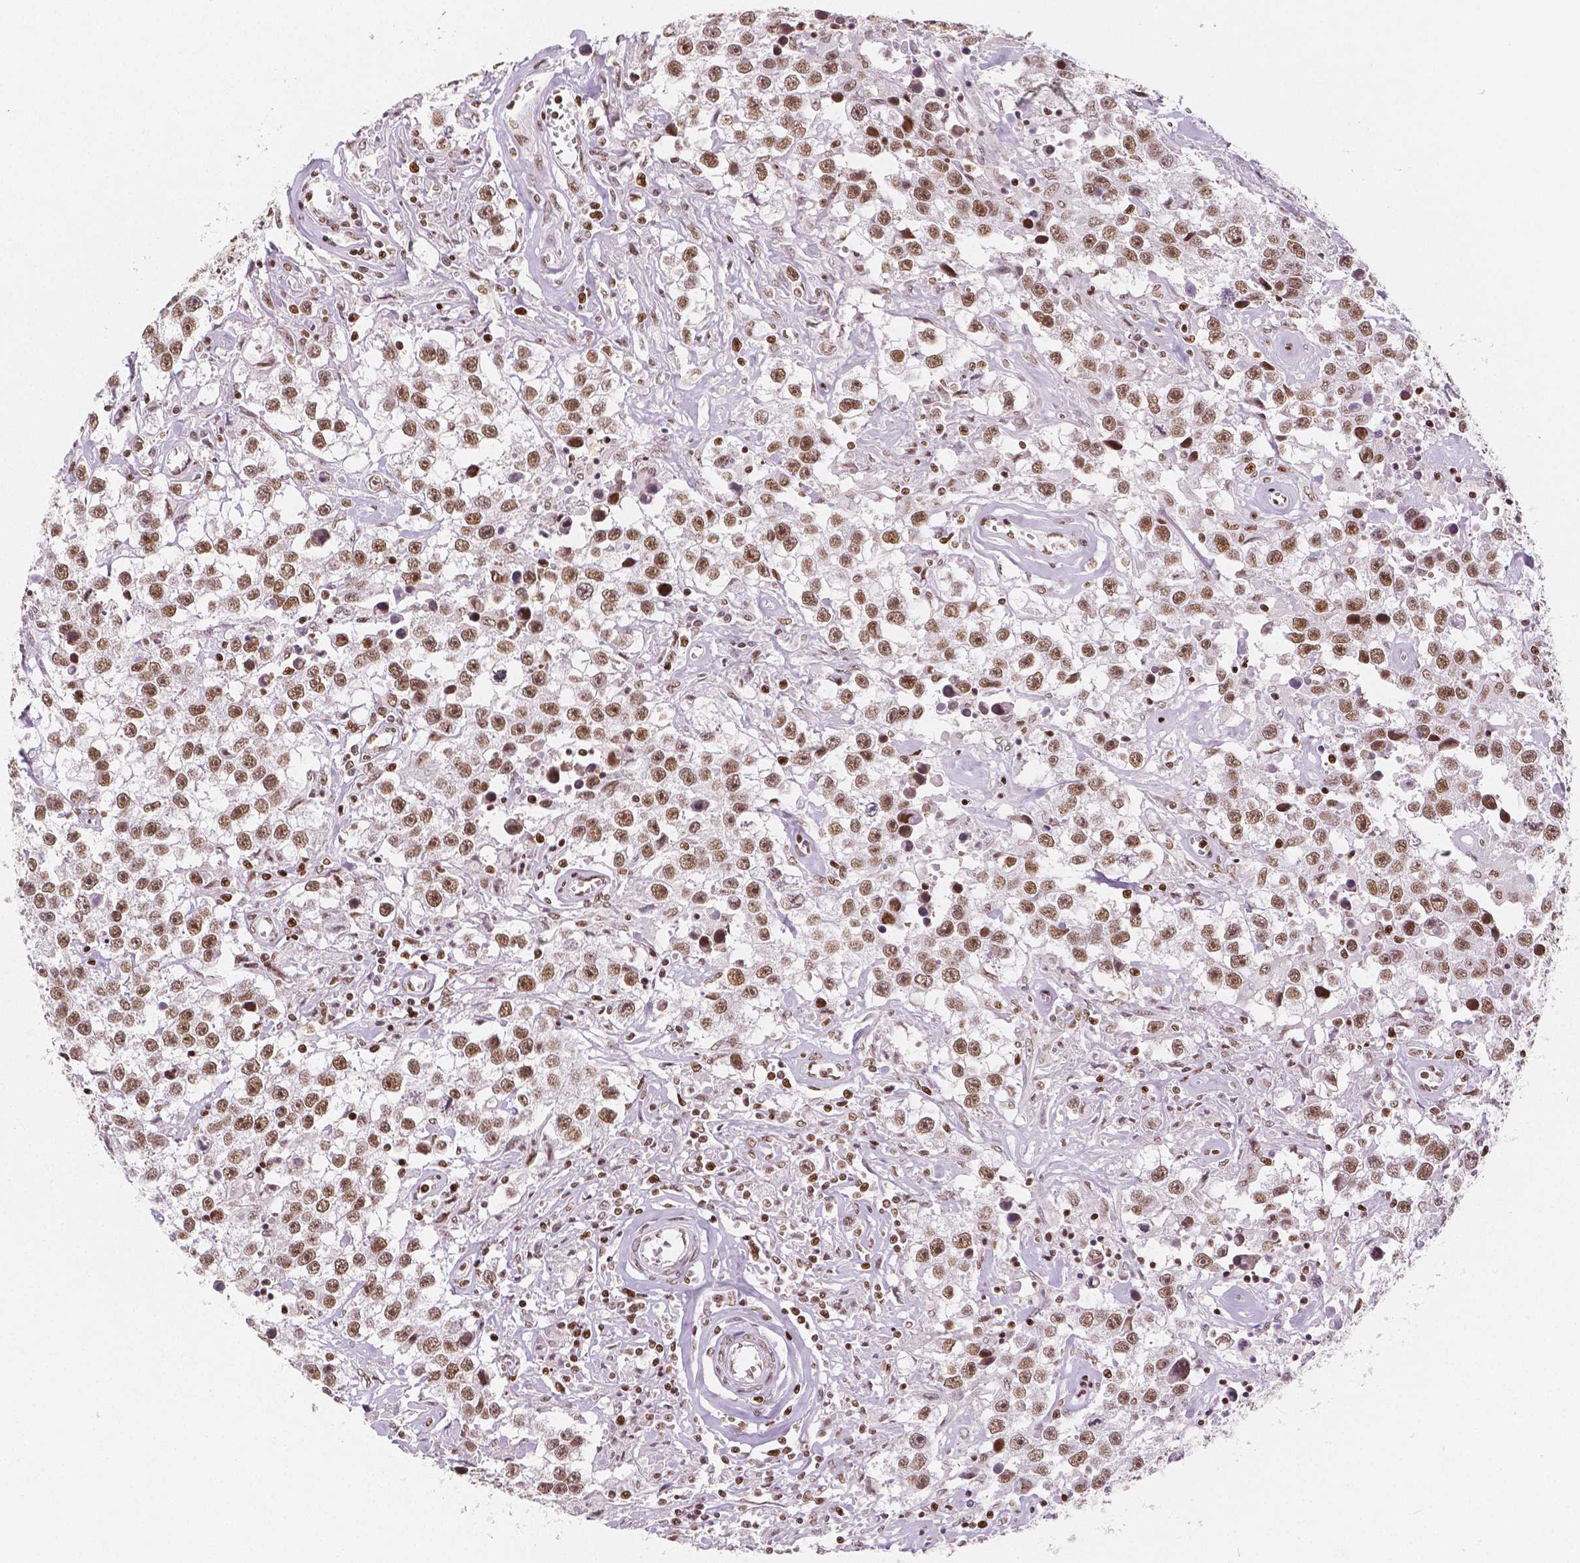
{"staining": {"intensity": "moderate", "quantity": ">75%", "location": "nuclear"}, "tissue": "testis cancer", "cell_type": "Tumor cells", "image_type": "cancer", "snomed": [{"axis": "morphology", "description": "Seminoma, NOS"}, {"axis": "topography", "description": "Testis"}], "caption": "DAB immunohistochemical staining of human testis cancer (seminoma) shows moderate nuclear protein staining in about >75% of tumor cells.", "gene": "HDAC1", "patient": {"sex": "male", "age": 43}}